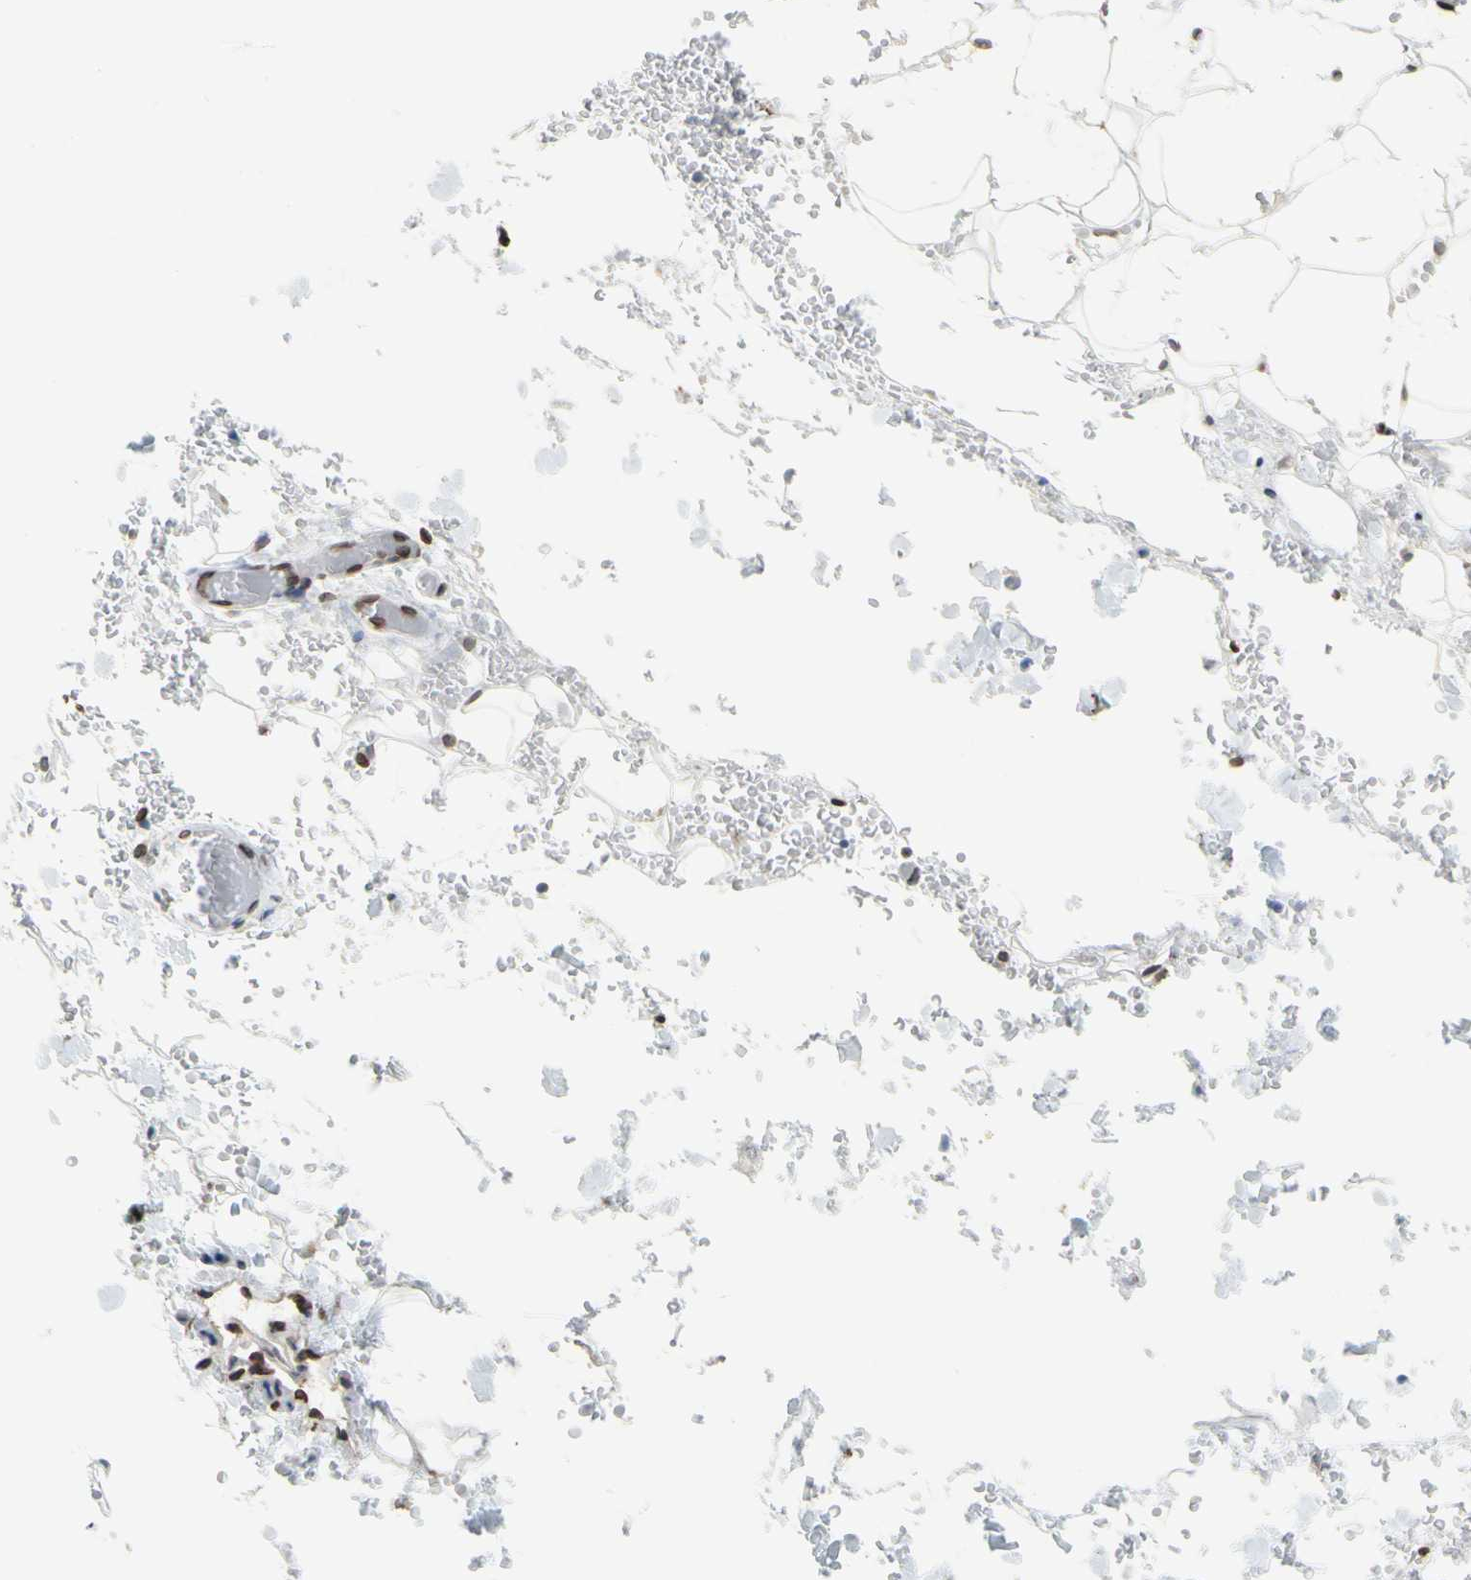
{"staining": {"intensity": "moderate", "quantity": ">75%", "location": "nuclear"}, "tissue": "adipose tissue", "cell_type": "Adipocytes", "image_type": "normal", "snomed": [{"axis": "morphology", "description": "Normal tissue, NOS"}, {"axis": "morphology", "description": "Inflammation, NOS"}, {"axis": "topography", "description": "Breast"}], "caption": "A brown stain labels moderate nuclear staining of a protein in adipocytes of normal human adipose tissue. (brown staining indicates protein expression, while blue staining denotes nuclei).", "gene": "SUN1", "patient": {"sex": "female", "age": 65}}